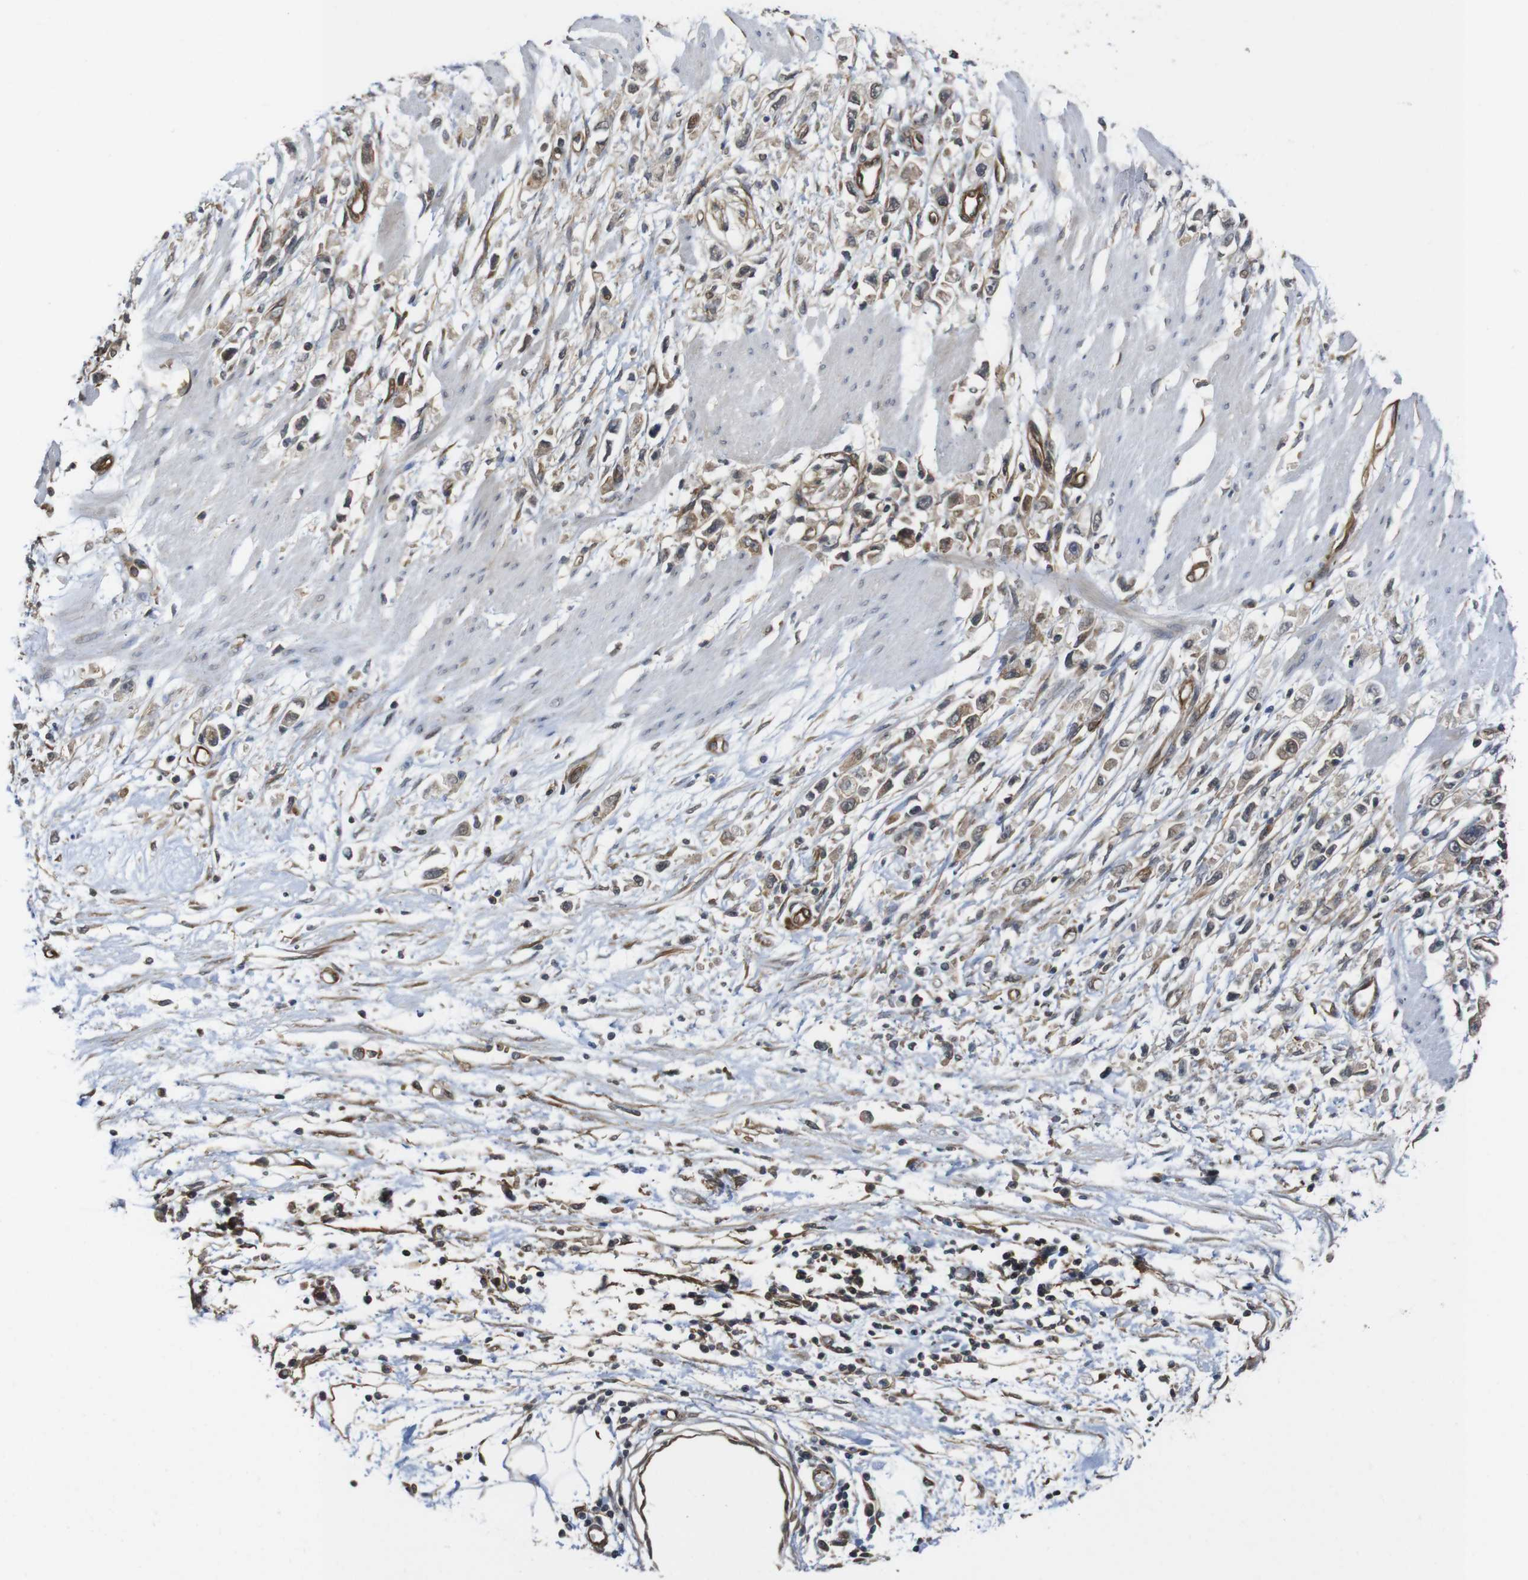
{"staining": {"intensity": "weak", "quantity": ">75%", "location": "cytoplasmic/membranous"}, "tissue": "stomach cancer", "cell_type": "Tumor cells", "image_type": "cancer", "snomed": [{"axis": "morphology", "description": "Adenocarcinoma, NOS"}, {"axis": "topography", "description": "Stomach"}], "caption": "Immunohistochemistry of stomach cancer displays low levels of weak cytoplasmic/membranous staining in approximately >75% of tumor cells.", "gene": "ZDHHC5", "patient": {"sex": "female", "age": 59}}